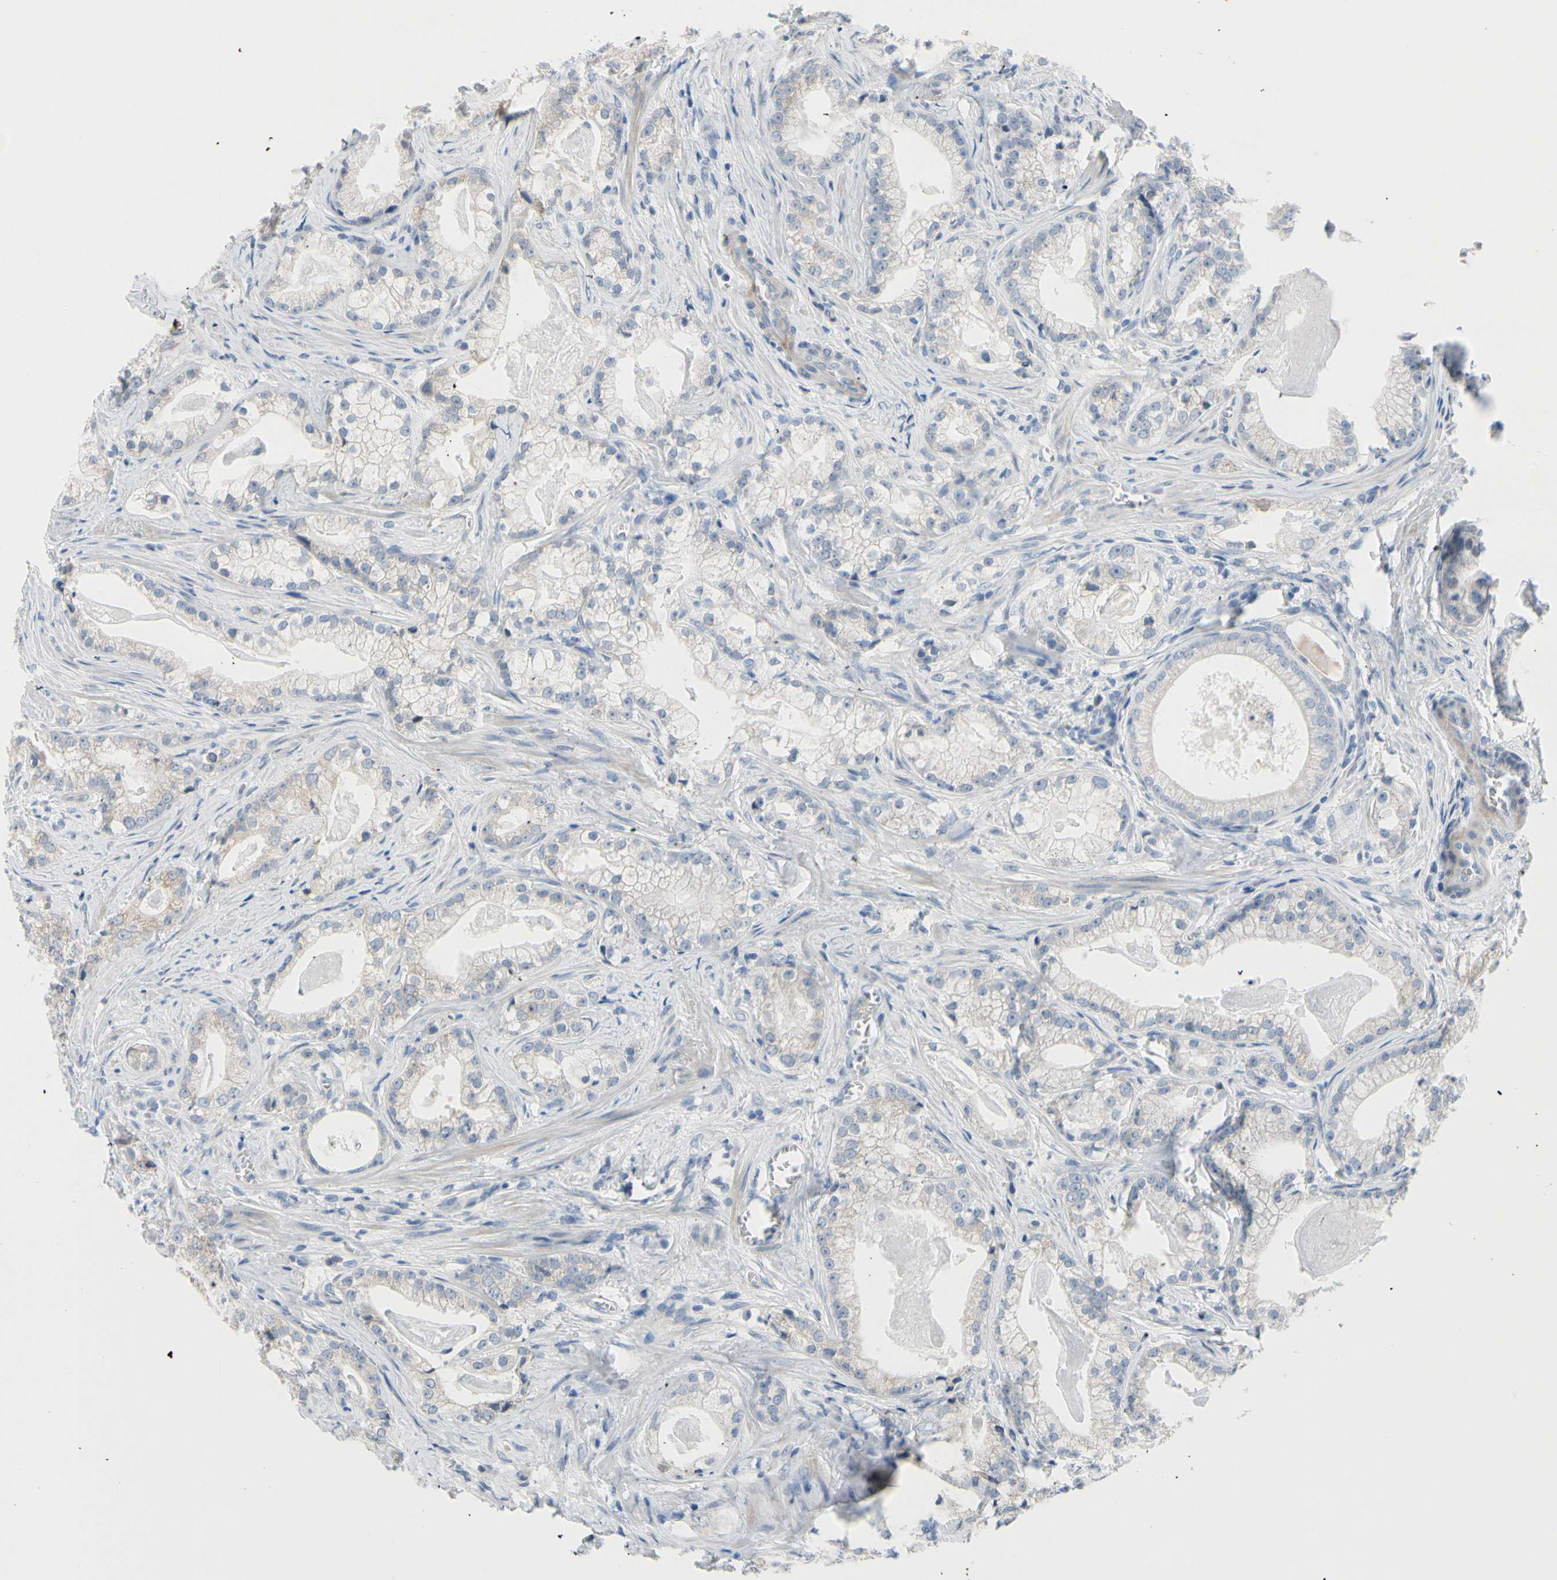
{"staining": {"intensity": "negative", "quantity": "none", "location": "none"}, "tissue": "prostate cancer", "cell_type": "Tumor cells", "image_type": "cancer", "snomed": [{"axis": "morphology", "description": "Adenocarcinoma, Low grade"}, {"axis": "topography", "description": "Prostate"}], "caption": "Immunohistochemistry (IHC) micrograph of neoplastic tissue: human low-grade adenocarcinoma (prostate) stained with DAB exhibits no significant protein expression in tumor cells.", "gene": "FCER2", "patient": {"sex": "male", "age": 59}}